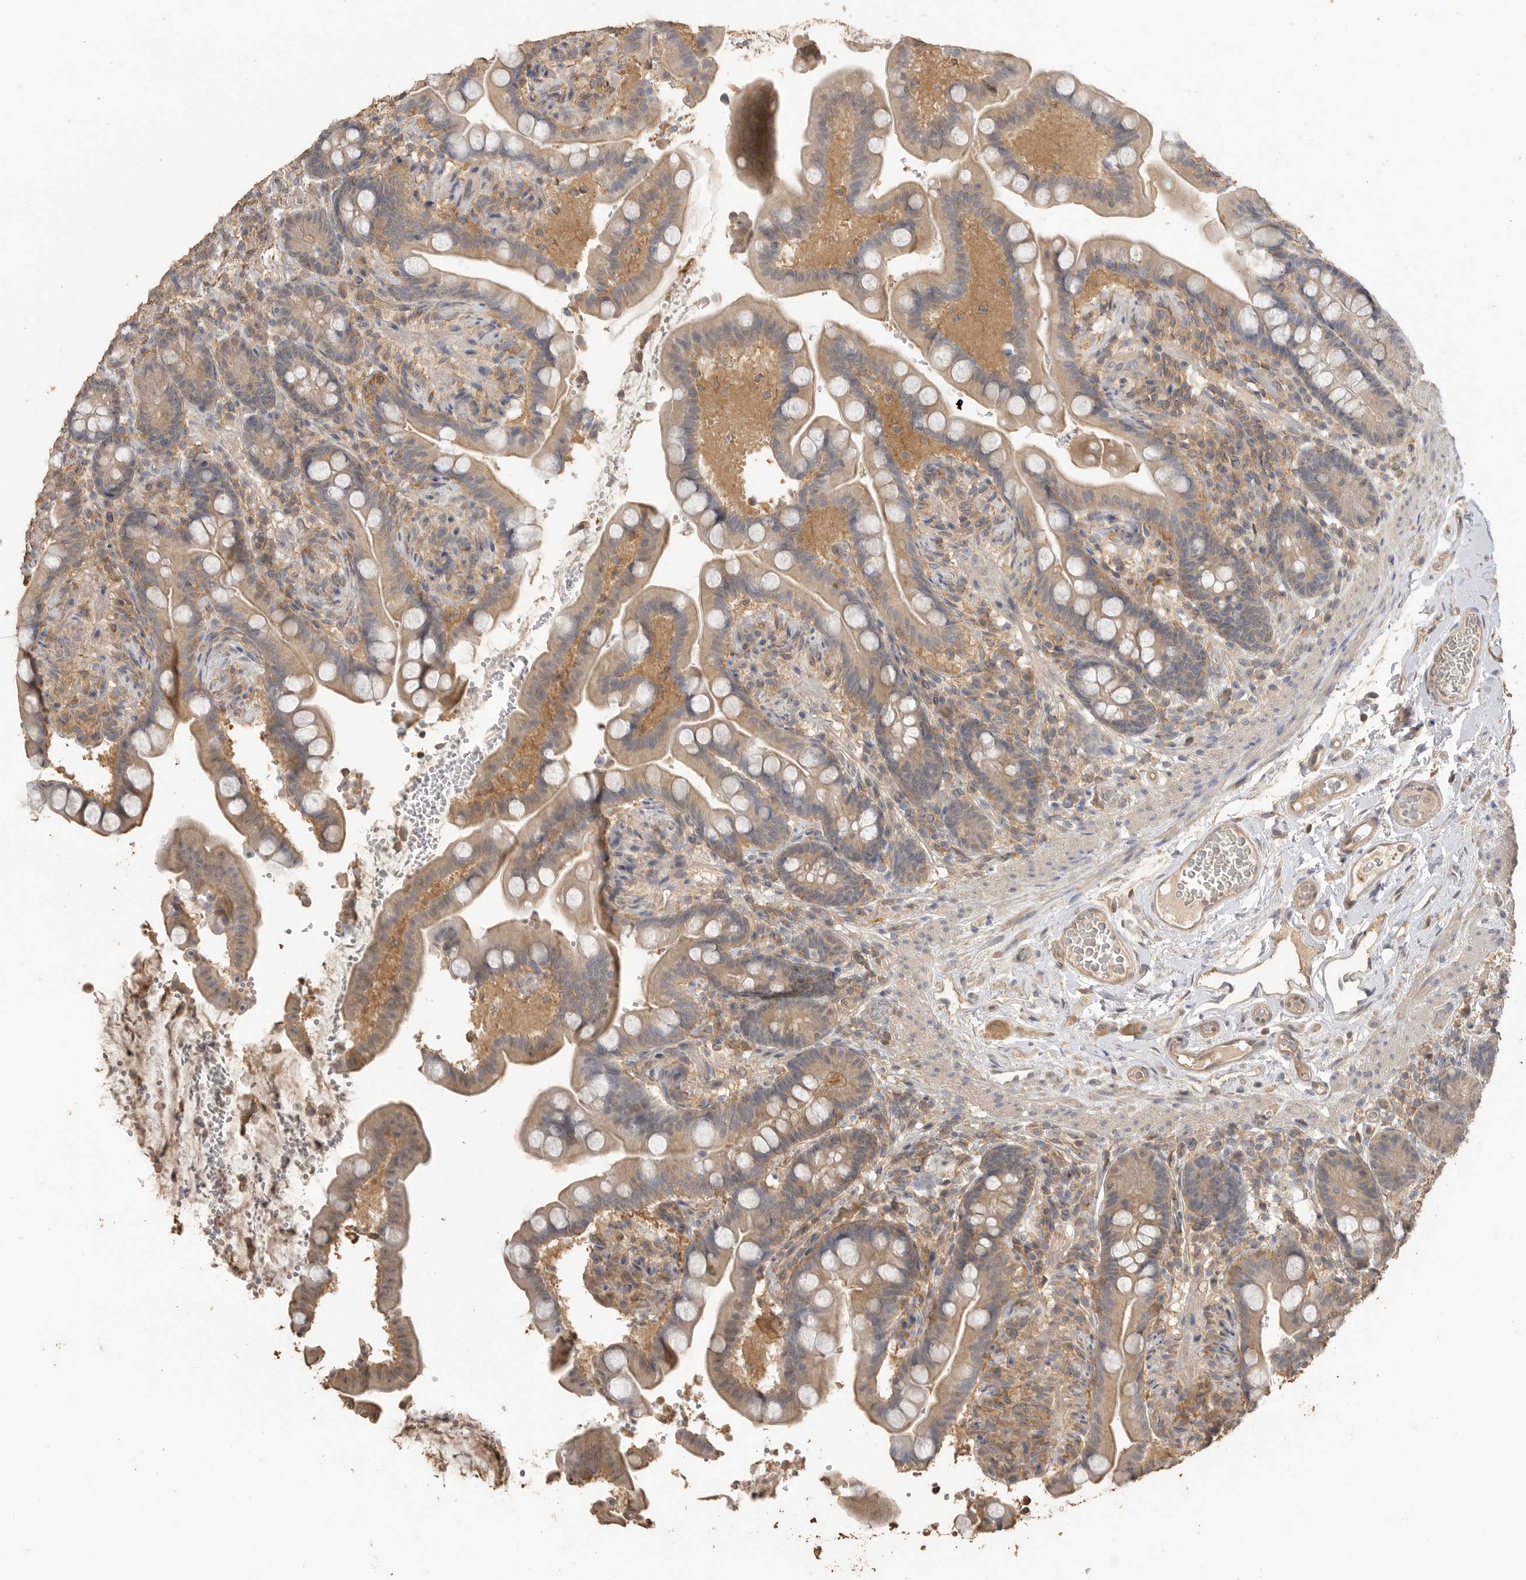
{"staining": {"intensity": "weak", "quantity": ">75%", "location": "cytoplasmic/membranous"}, "tissue": "colon", "cell_type": "Endothelial cells", "image_type": "normal", "snomed": [{"axis": "morphology", "description": "Normal tissue, NOS"}, {"axis": "topography", "description": "Smooth muscle"}, {"axis": "topography", "description": "Colon"}], "caption": "Unremarkable colon reveals weak cytoplasmic/membranous staining in about >75% of endothelial cells.", "gene": "MAP2K1", "patient": {"sex": "male", "age": 73}}